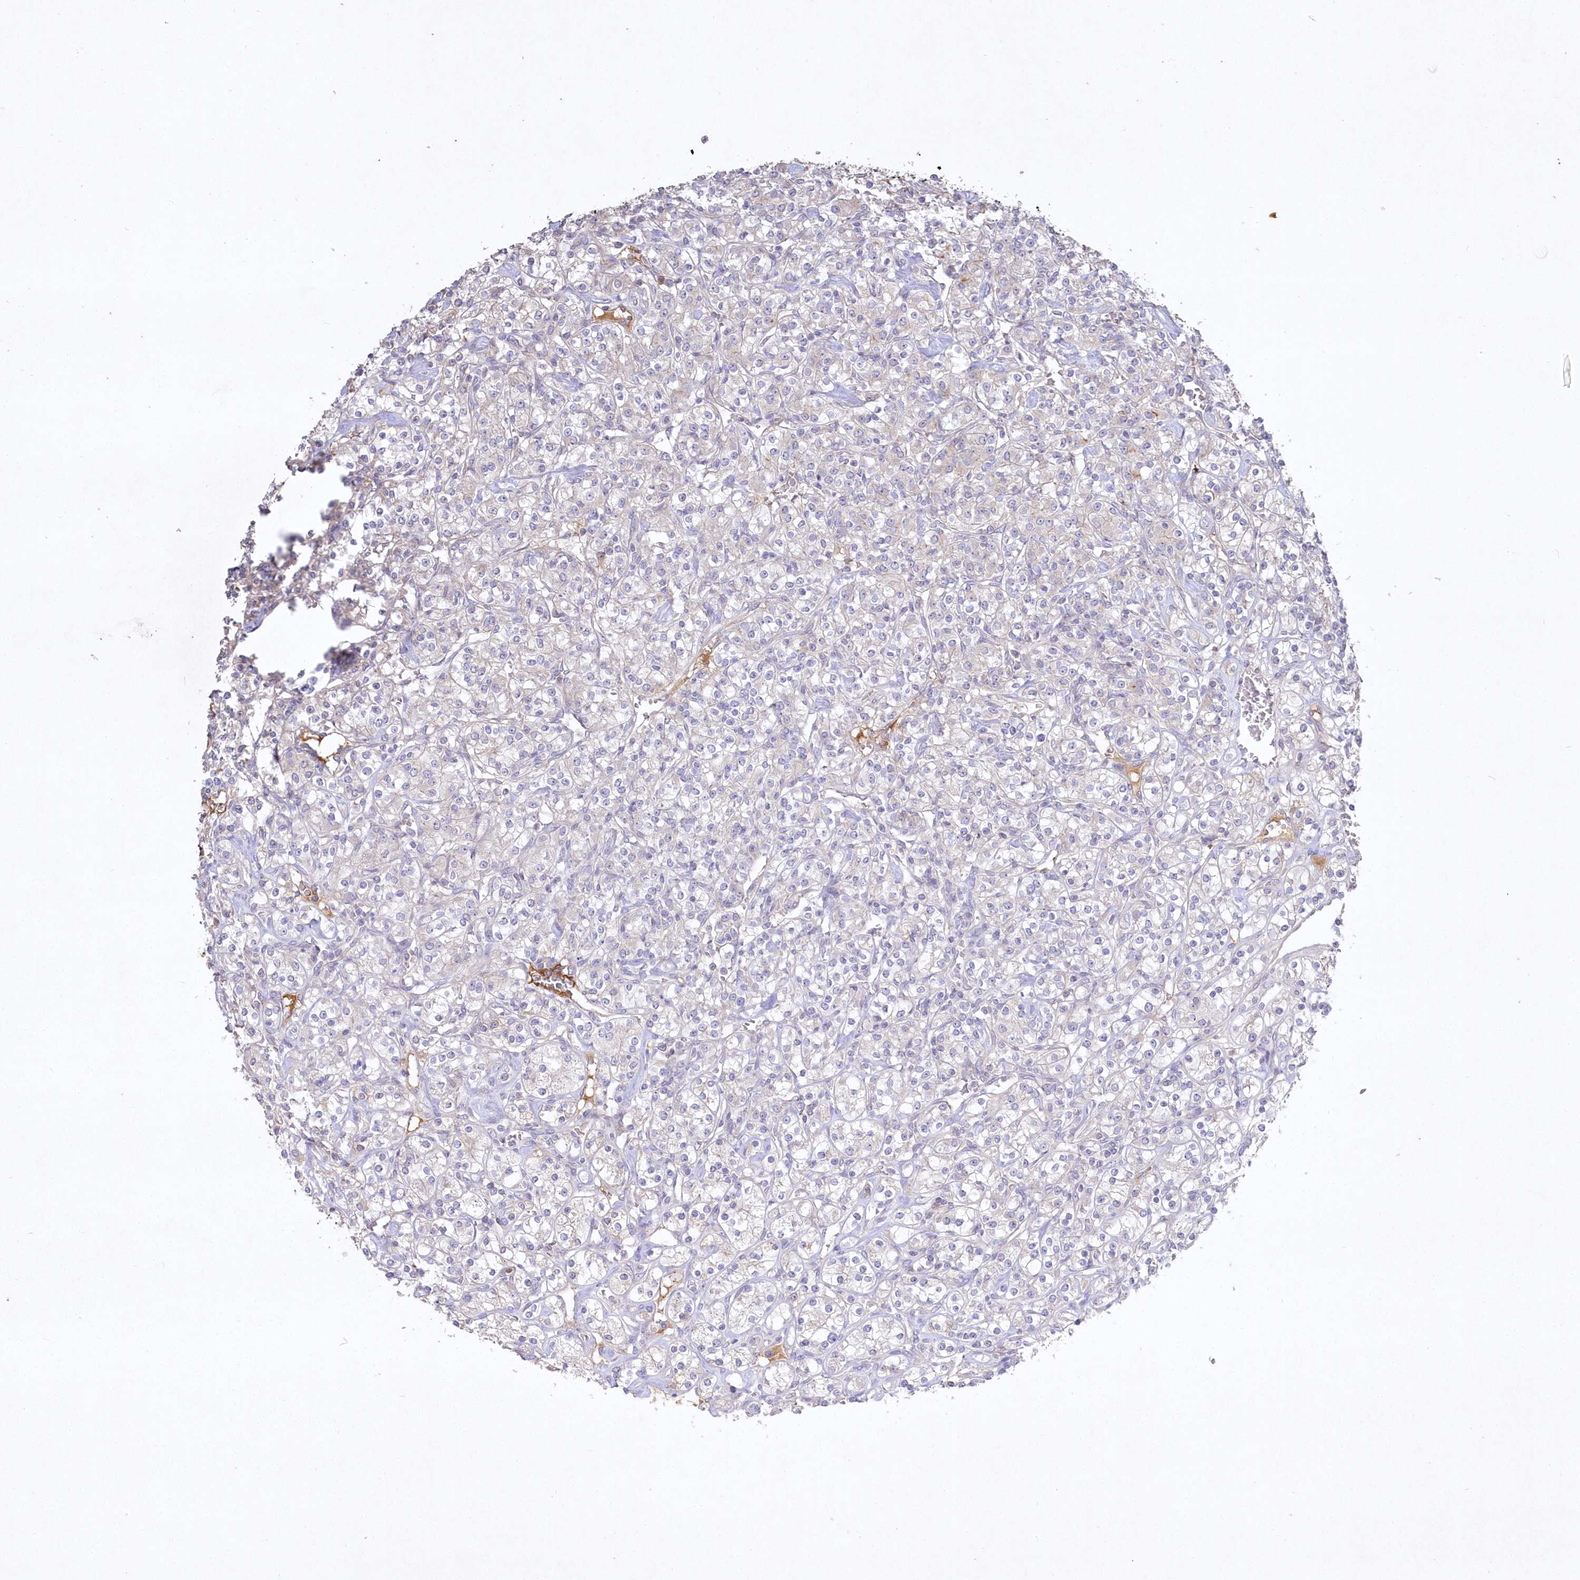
{"staining": {"intensity": "negative", "quantity": "none", "location": "none"}, "tissue": "renal cancer", "cell_type": "Tumor cells", "image_type": "cancer", "snomed": [{"axis": "morphology", "description": "Adenocarcinoma, NOS"}, {"axis": "topography", "description": "Kidney"}], "caption": "Renal adenocarcinoma was stained to show a protein in brown. There is no significant expression in tumor cells. (DAB (3,3'-diaminobenzidine) immunohistochemistry (IHC) with hematoxylin counter stain).", "gene": "WBP1L", "patient": {"sex": "male", "age": 77}}